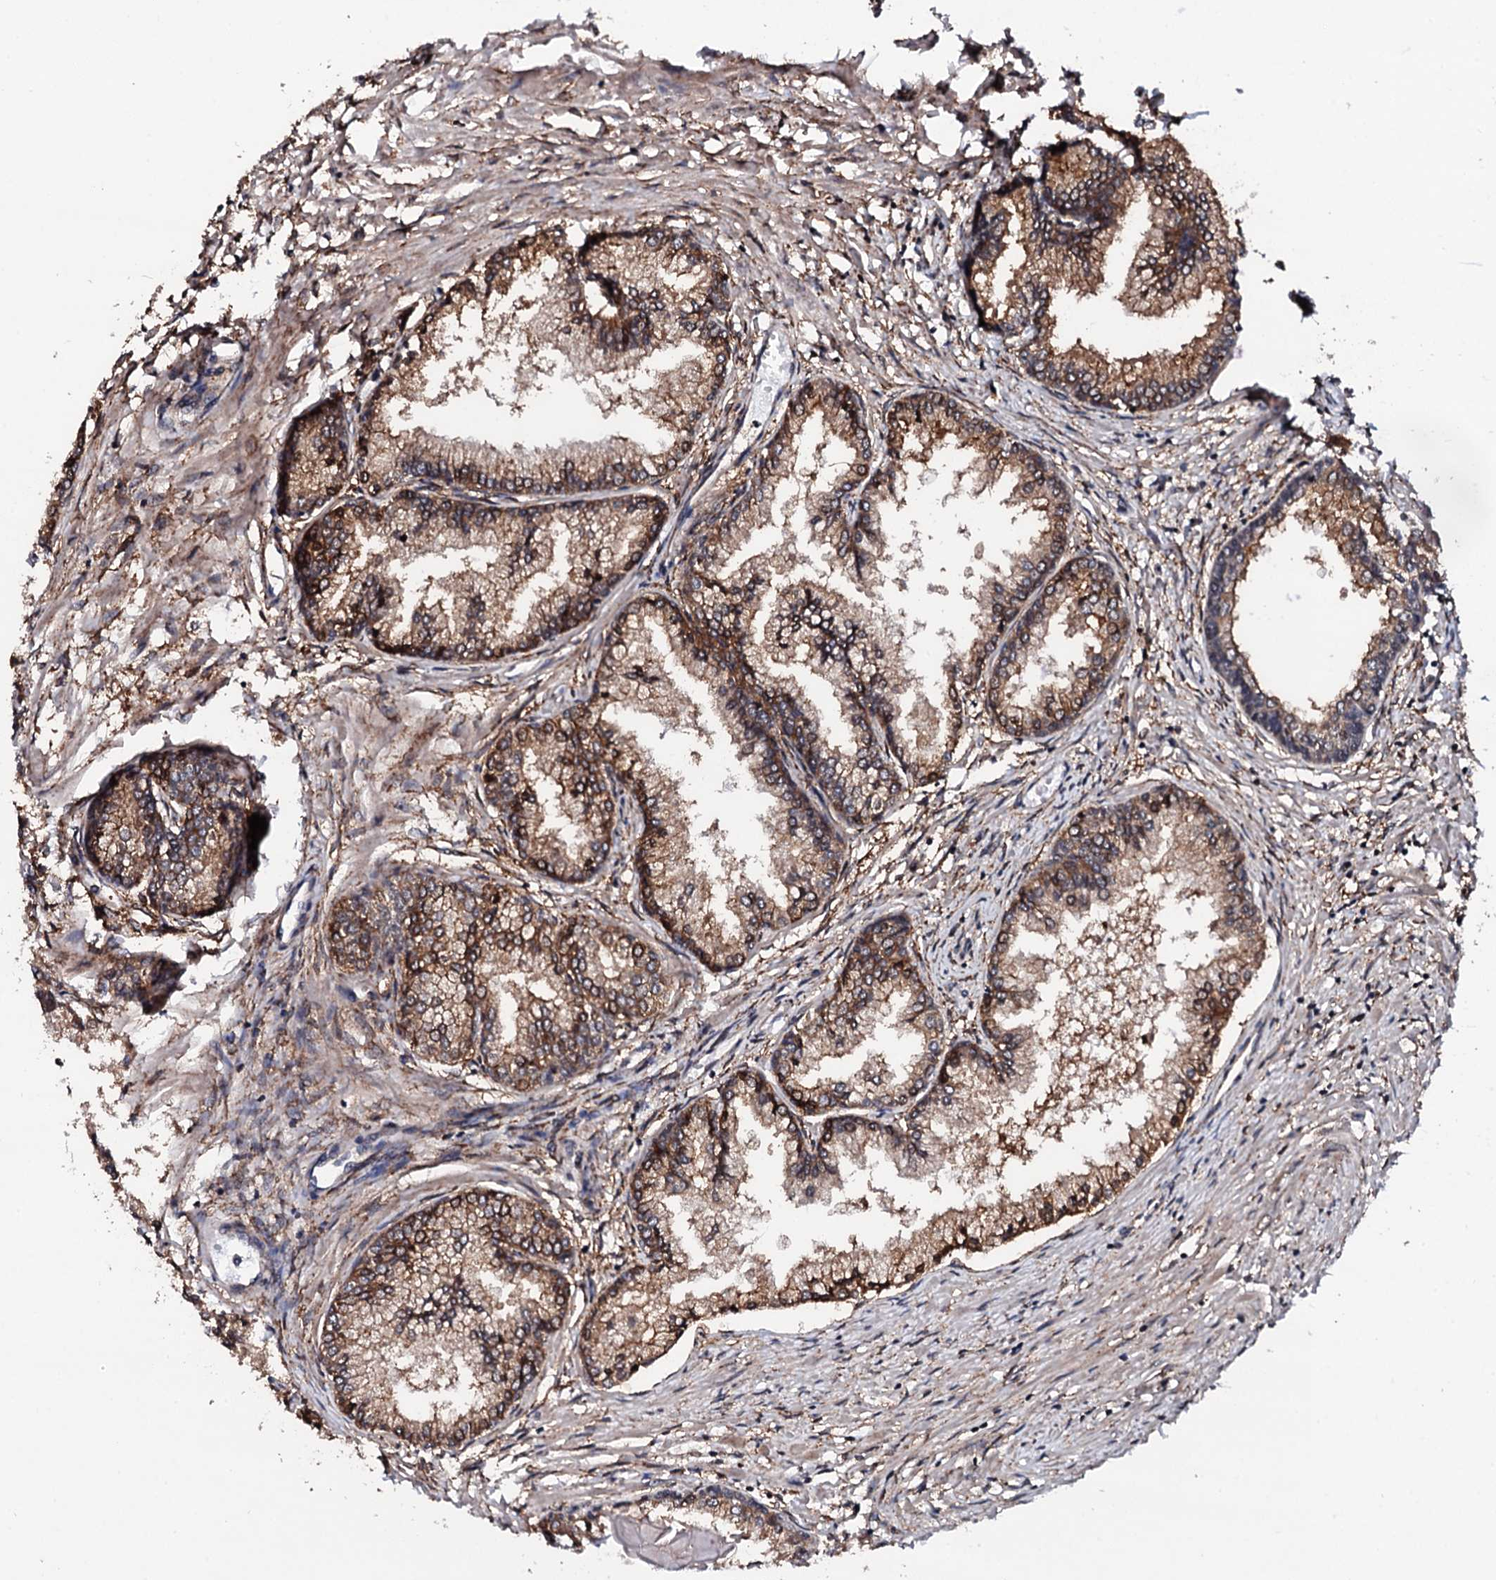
{"staining": {"intensity": "moderate", "quantity": ">75%", "location": "cytoplasmic/membranous"}, "tissue": "prostate cancer", "cell_type": "Tumor cells", "image_type": "cancer", "snomed": [{"axis": "morphology", "description": "Adenocarcinoma, High grade"}, {"axis": "topography", "description": "Prostate"}], "caption": "Prostate cancer (high-grade adenocarcinoma) was stained to show a protein in brown. There is medium levels of moderate cytoplasmic/membranous expression in approximately >75% of tumor cells.", "gene": "EDC3", "patient": {"sex": "male", "age": 68}}